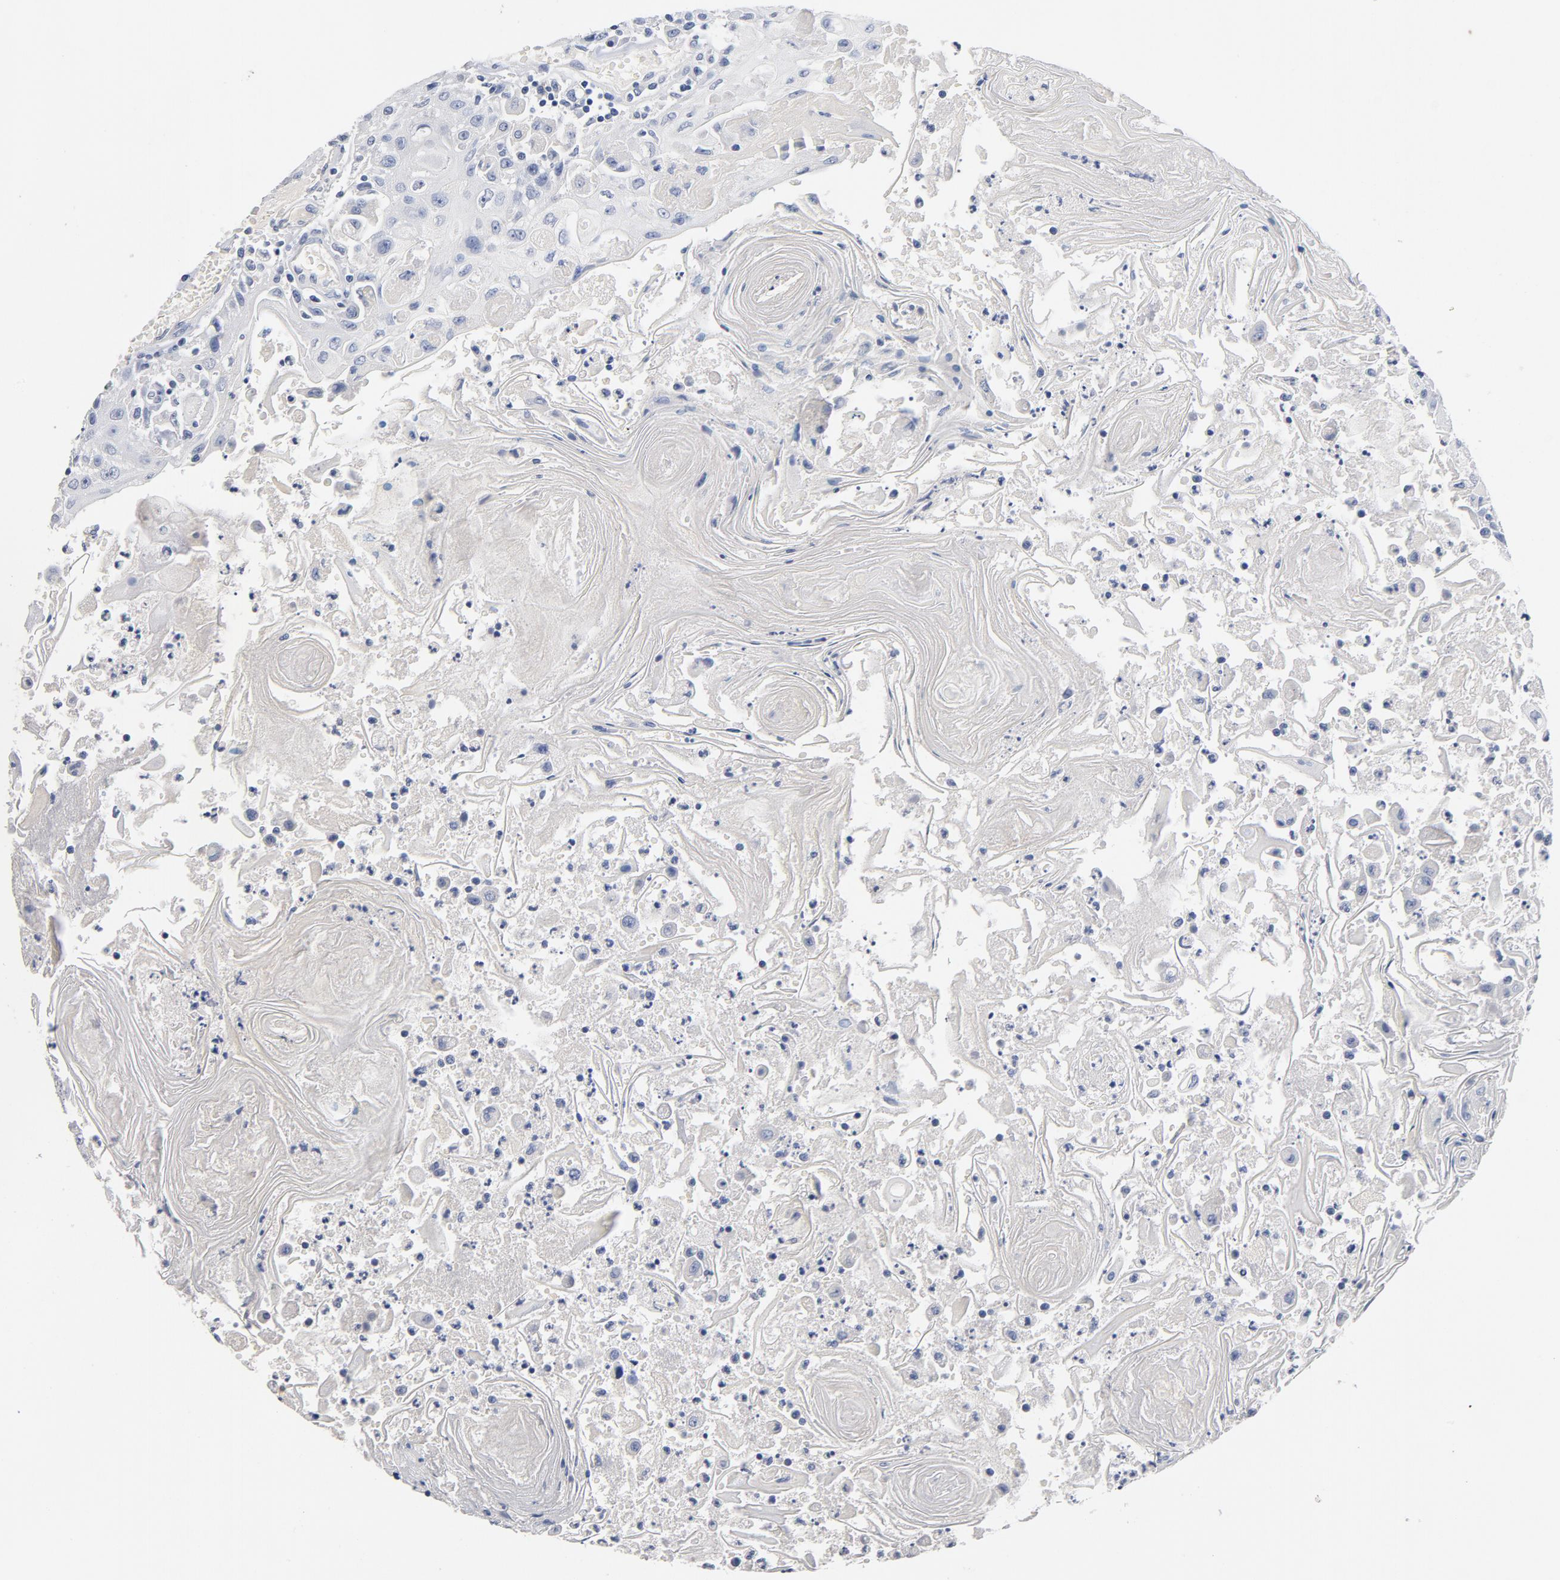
{"staining": {"intensity": "negative", "quantity": "none", "location": "none"}, "tissue": "head and neck cancer", "cell_type": "Tumor cells", "image_type": "cancer", "snomed": [{"axis": "morphology", "description": "Squamous cell carcinoma, NOS"}, {"axis": "topography", "description": "Oral tissue"}, {"axis": "topography", "description": "Head-Neck"}], "caption": "Protein analysis of head and neck cancer displays no significant staining in tumor cells.", "gene": "ZCCHC13", "patient": {"sex": "female", "age": 76}}